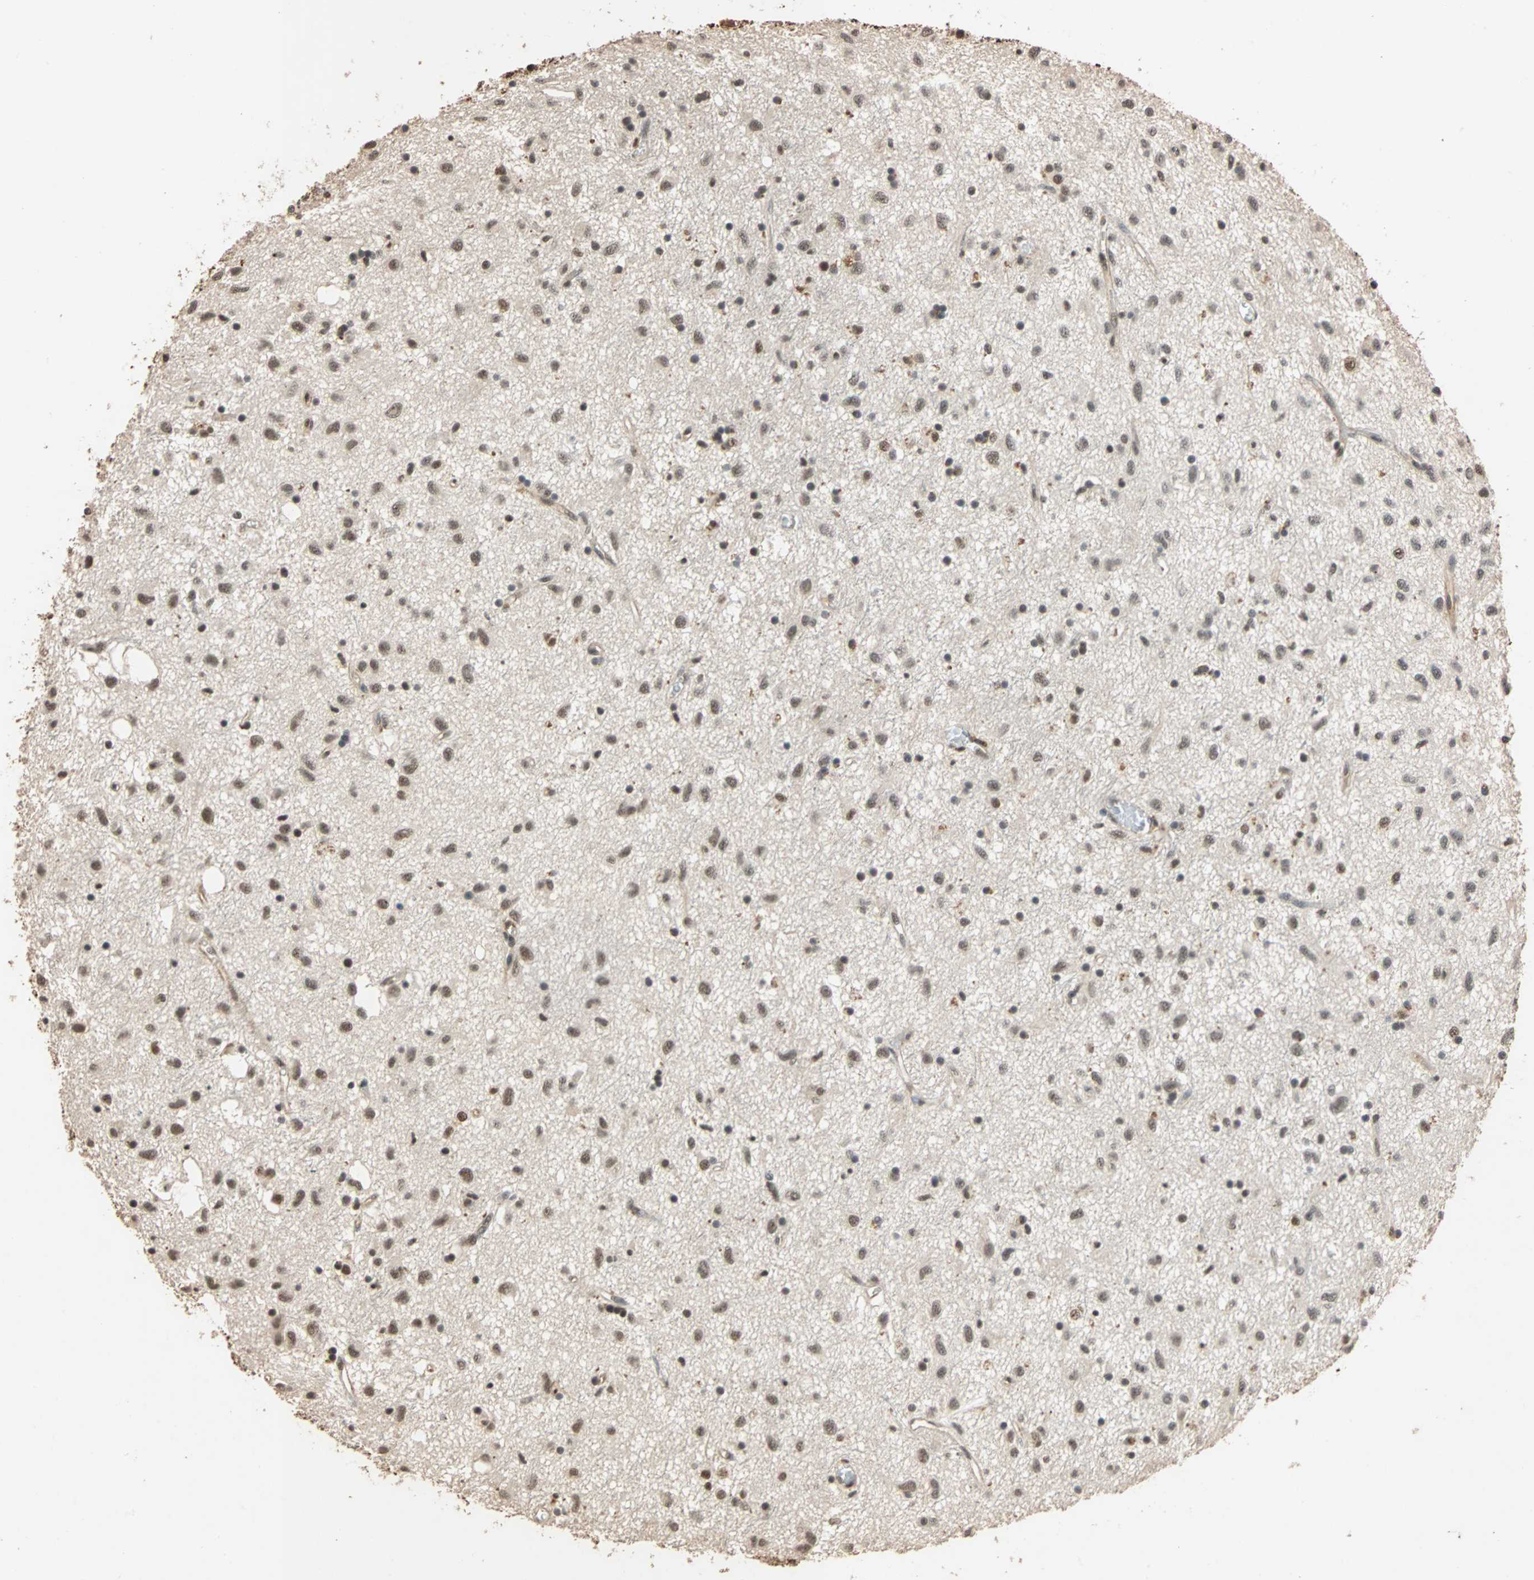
{"staining": {"intensity": "strong", "quantity": ">75%", "location": "nuclear"}, "tissue": "glioma", "cell_type": "Tumor cells", "image_type": "cancer", "snomed": [{"axis": "morphology", "description": "Glioma, malignant, Low grade"}, {"axis": "topography", "description": "Brain"}], "caption": "Brown immunohistochemical staining in human malignant low-grade glioma exhibits strong nuclear positivity in approximately >75% of tumor cells.", "gene": "CDC5L", "patient": {"sex": "male", "age": 77}}